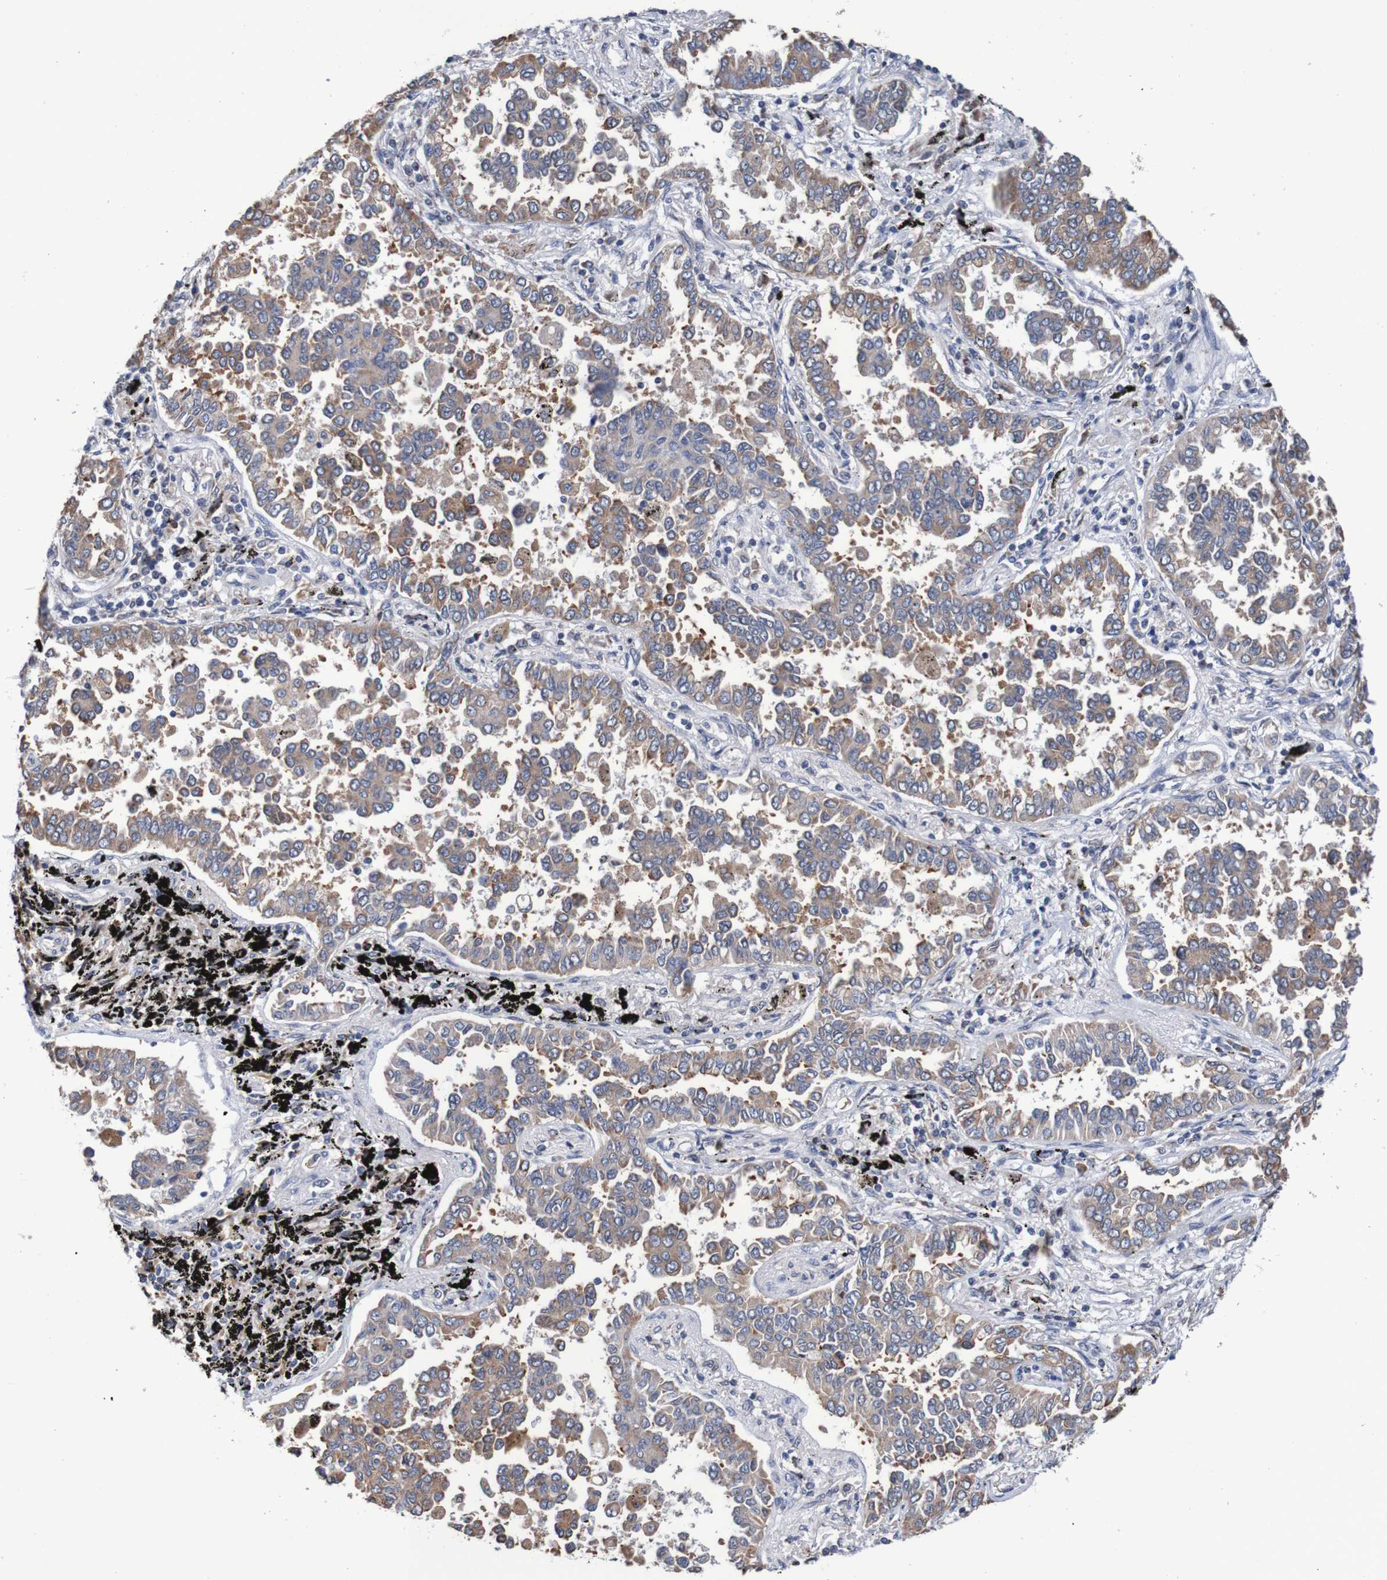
{"staining": {"intensity": "weak", "quantity": ">75%", "location": "cytoplasmic/membranous"}, "tissue": "lung cancer", "cell_type": "Tumor cells", "image_type": "cancer", "snomed": [{"axis": "morphology", "description": "Normal tissue, NOS"}, {"axis": "morphology", "description": "Adenocarcinoma, NOS"}, {"axis": "topography", "description": "Lung"}], "caption": "The immunohistochemical stain shows weak cytoplasmic/membranous positivity in tumor cells of lung cancer tissue.", "gene": "FIBP", "patient": {"sex": "male", "age": 59}}